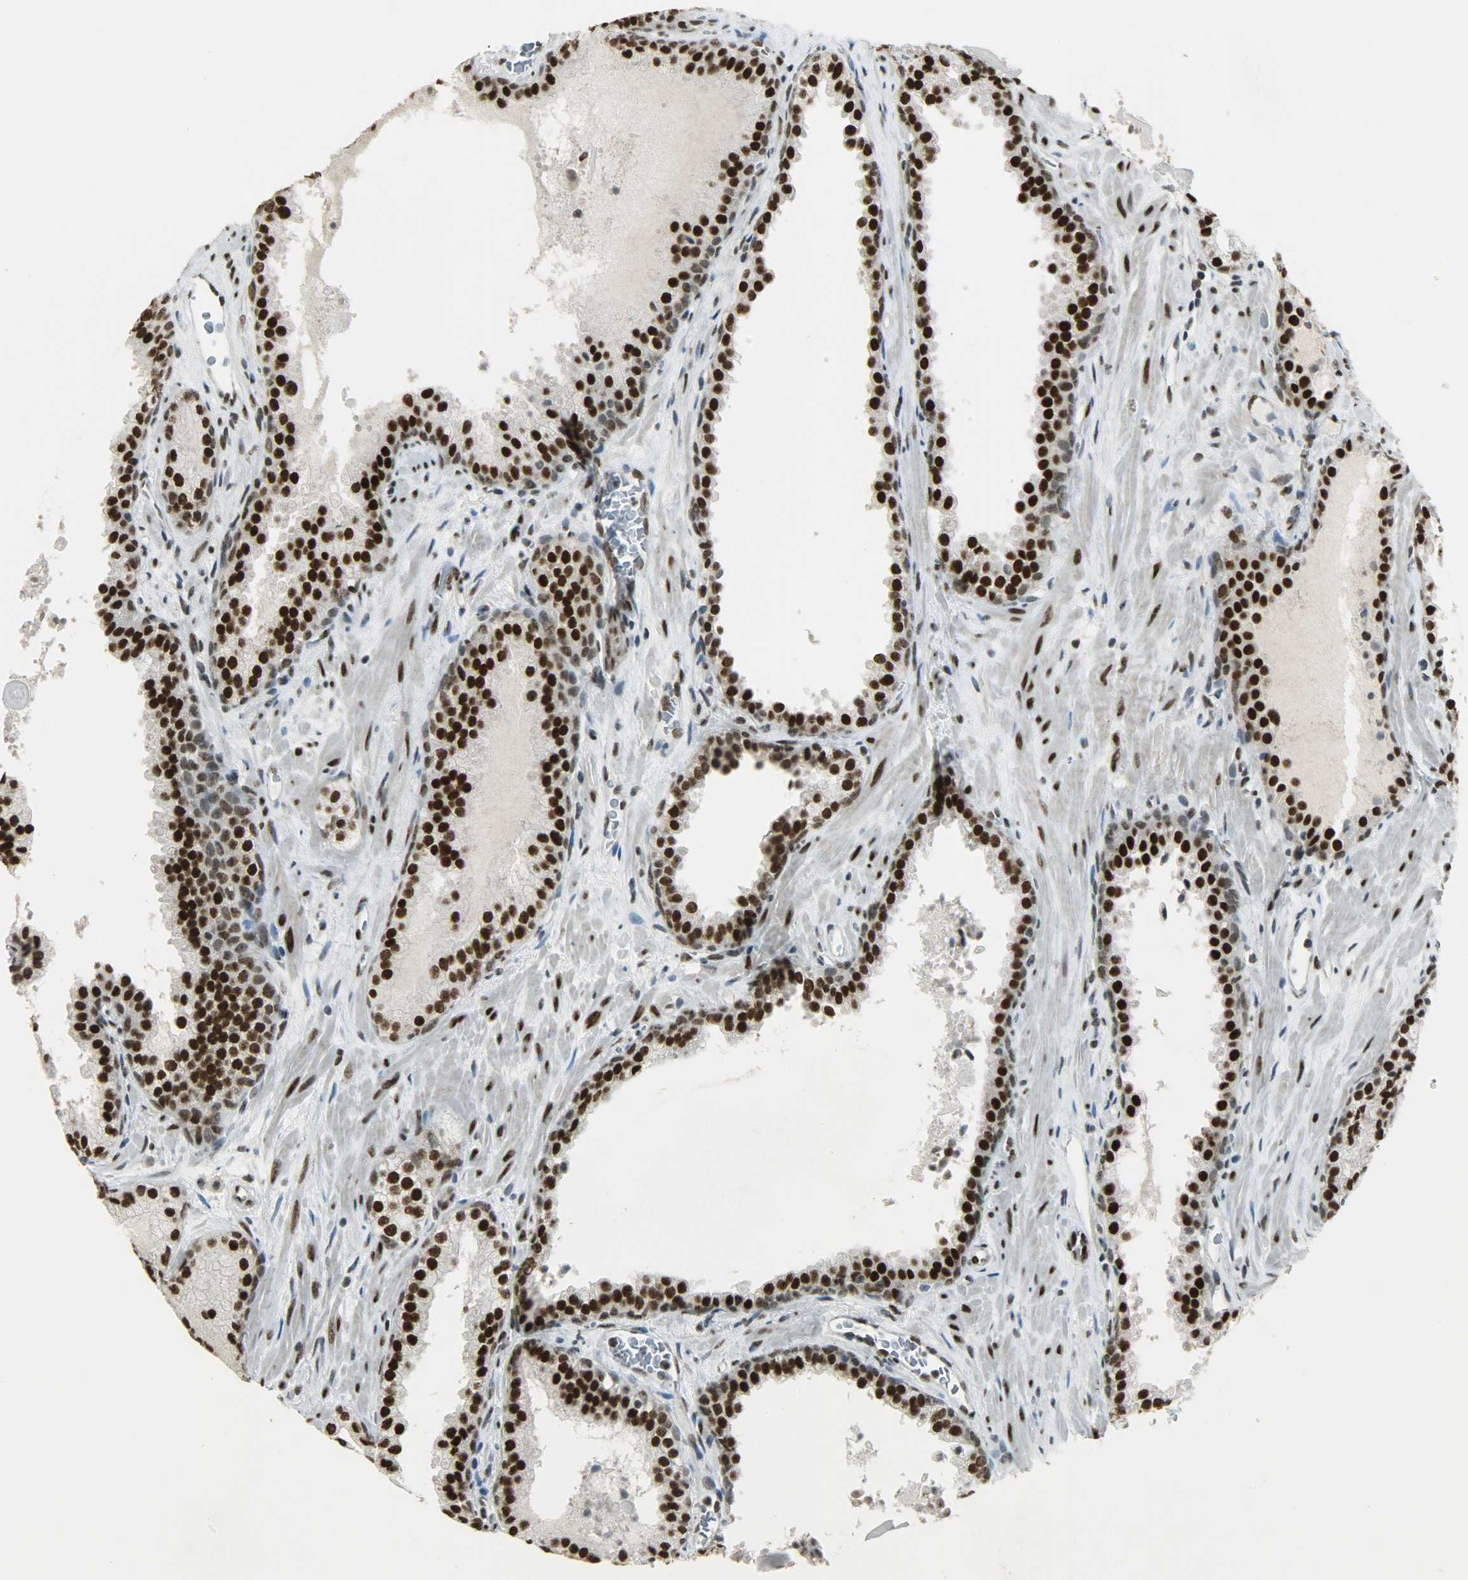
{"staining": {"intensity": "strong", "quantity": ">75%", "location": "nuclear"}, "tissue": "prostate cancer", "cell_type": "Tumor cells", "image_type": "cancer", "snomed": [{"axis": "morphology", "description": "Adenocarcinoma, Low grade"}, {"axis": "topography", "description": "Prostate"}], "caption": "Prostate cancer (adenocarcinoma (low-grade)) stained for a protein displays strong nuclear positivity in tumor cells. The staining was performed using DAB to visualize the protein expression in brown, while the nuclei were stained in blue with hematoxylin (Magnification: 20x).", "gene": "MYEF2", "patient": {"sex": "male", "age": 63}}